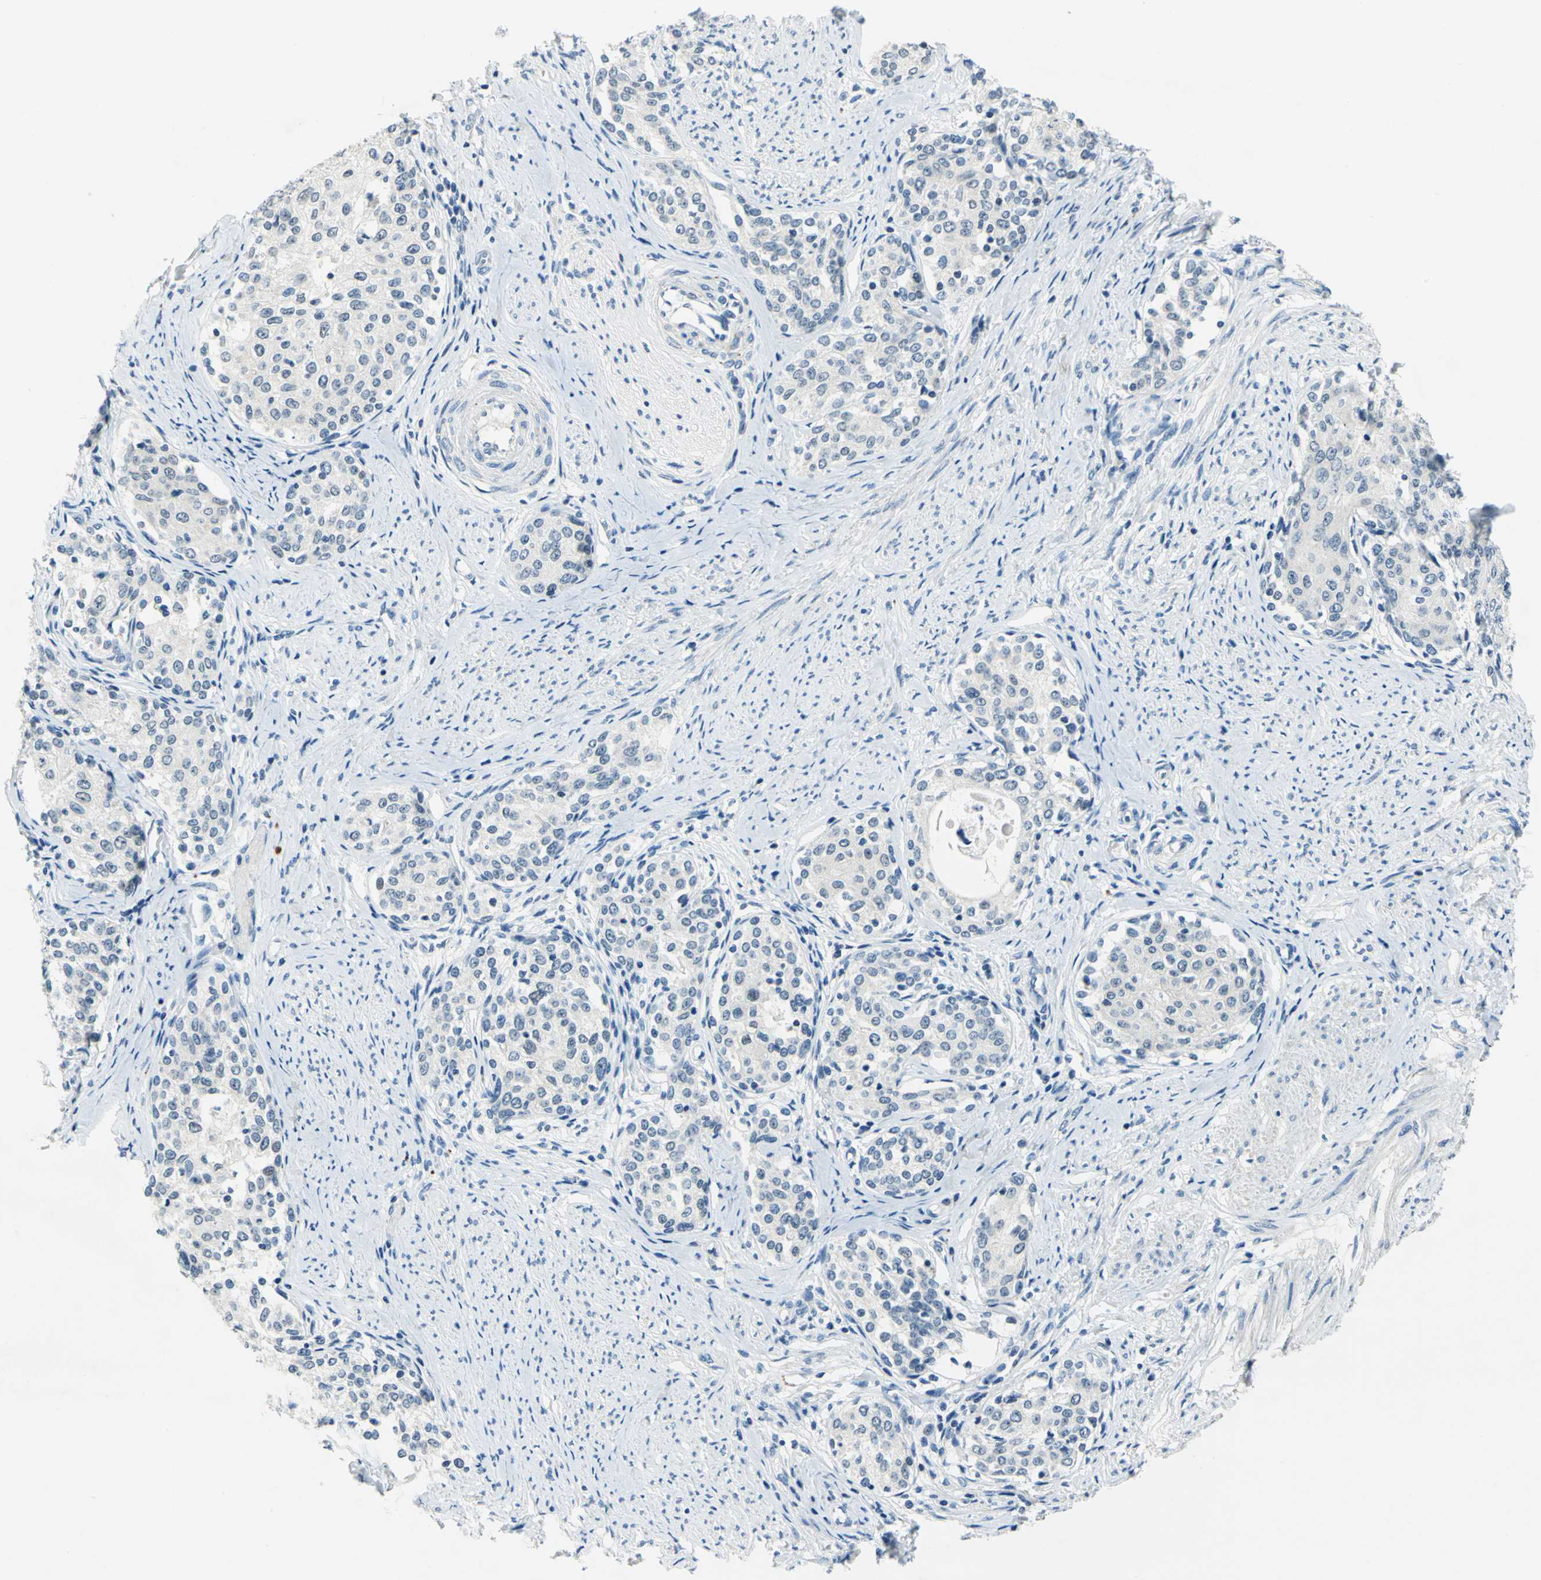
{"staining": {"intensity": "negative", "quantity": "none", "location": "none"}, "tissue": "cervical cancer", "cell_type": "Tumor cells", "image_type": "cancer", "snomed": [{"axis": "morphology", "description": "Squamous cell carcinoma, NOS"}, {"axis": "morphology", "description": "Adenocarcinoma, NOS"}, {"axis": "topography", "description": "Cervix"}], "caption": "Human cervical cancer (adenocarcinoma) stained for a protein using IHC shows no expression in tumor cells.", "gene": "RAD17", "patient": {"sex": "female", "age": 52}}